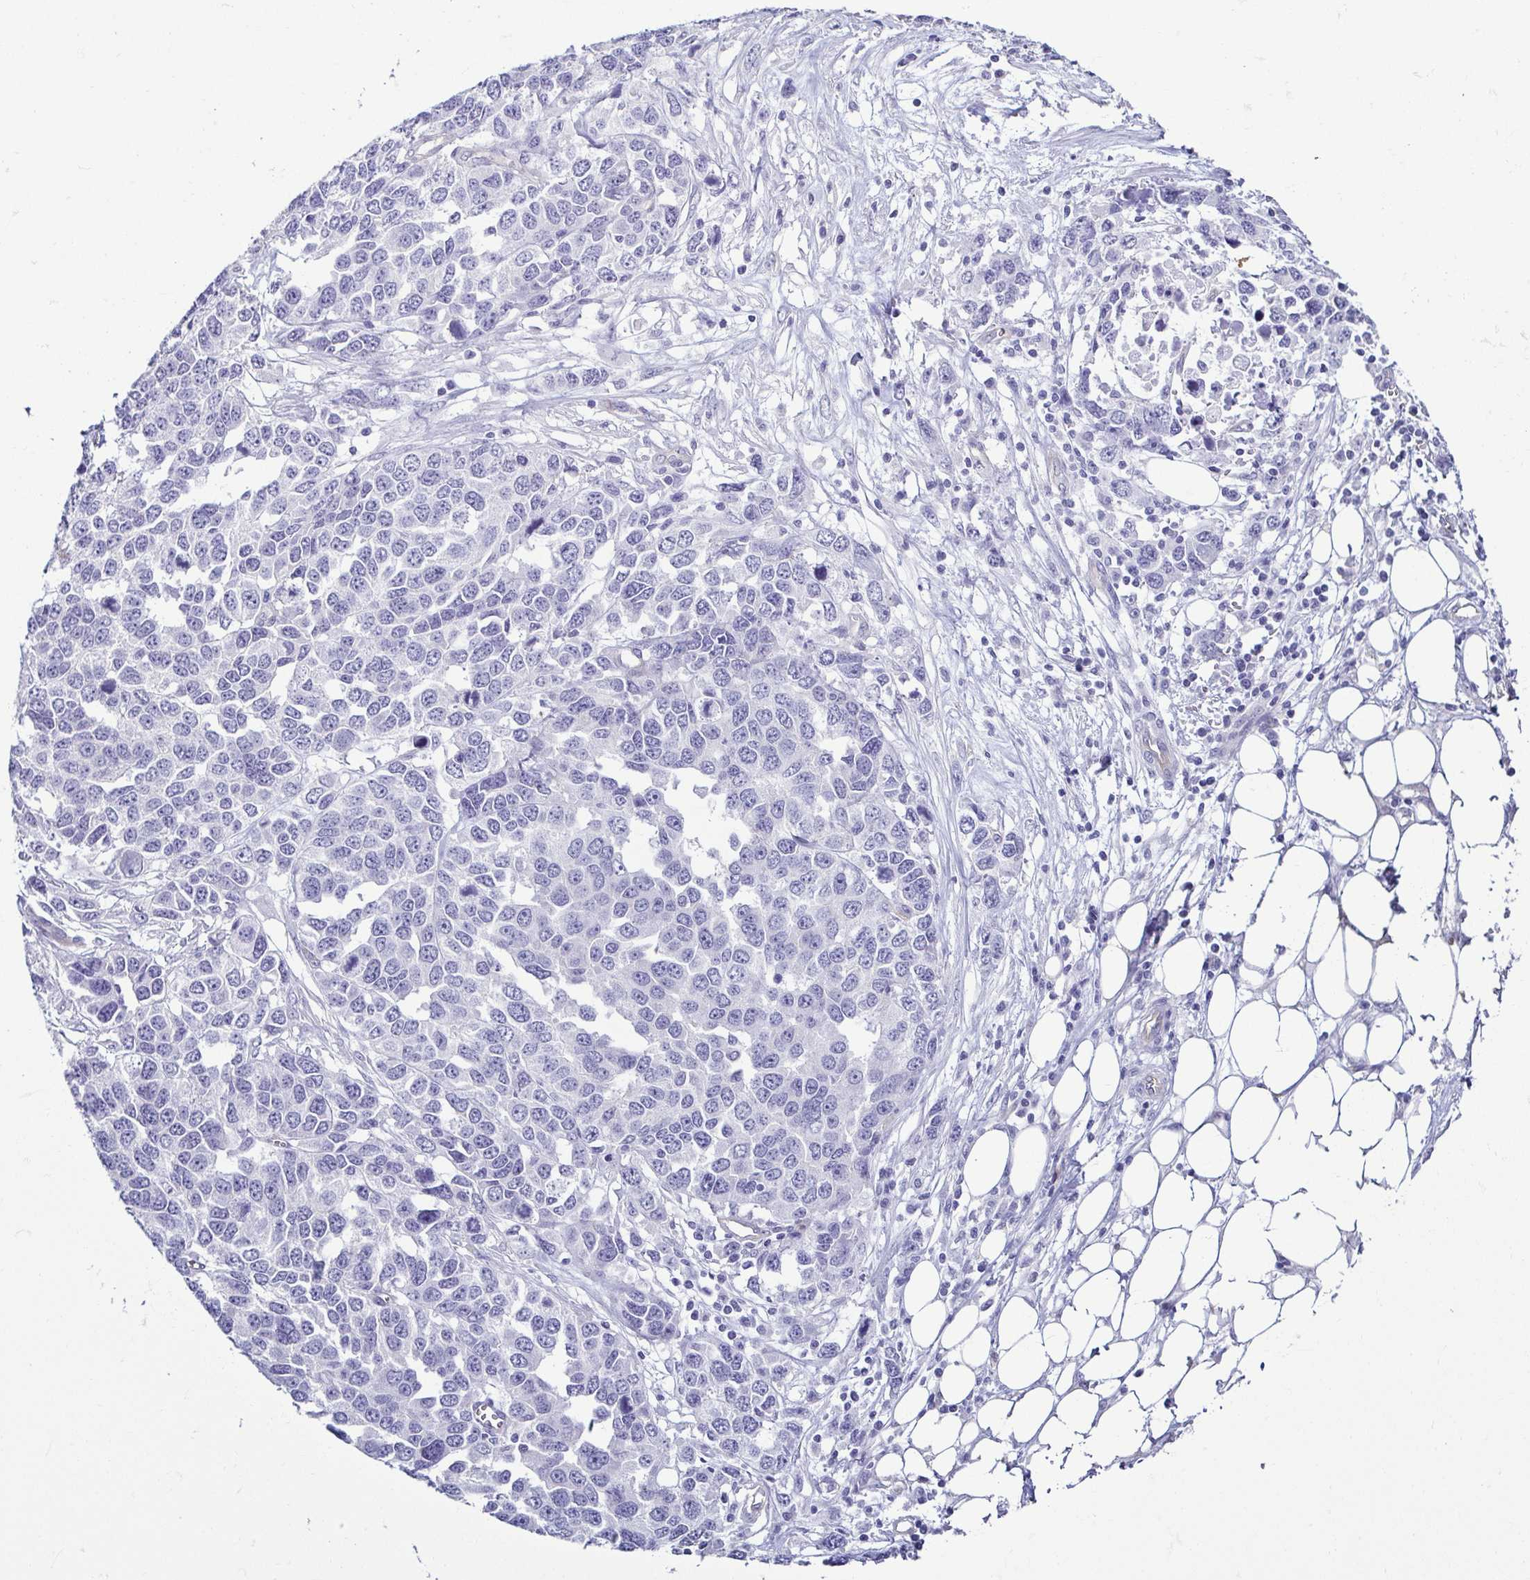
{"staining": {"intensity": "negative", "quantity": "none", "location": "none"}, "tissue": "ovarian cancer", "cell_type": "Tumor cells", "image_type": "cancer", "snomed": [{"axis": "morphology", "description": "Cystadenocarcinoma, serous, NOS"}, {"axis": "topography", "description": "Ovary"}], "caption": "Ovarian cancer was stained to show a protein in brown. There is no significant staining in tumor cells.", "gene": "CASP14", "patient": {"sex": "female", "age": 76}}